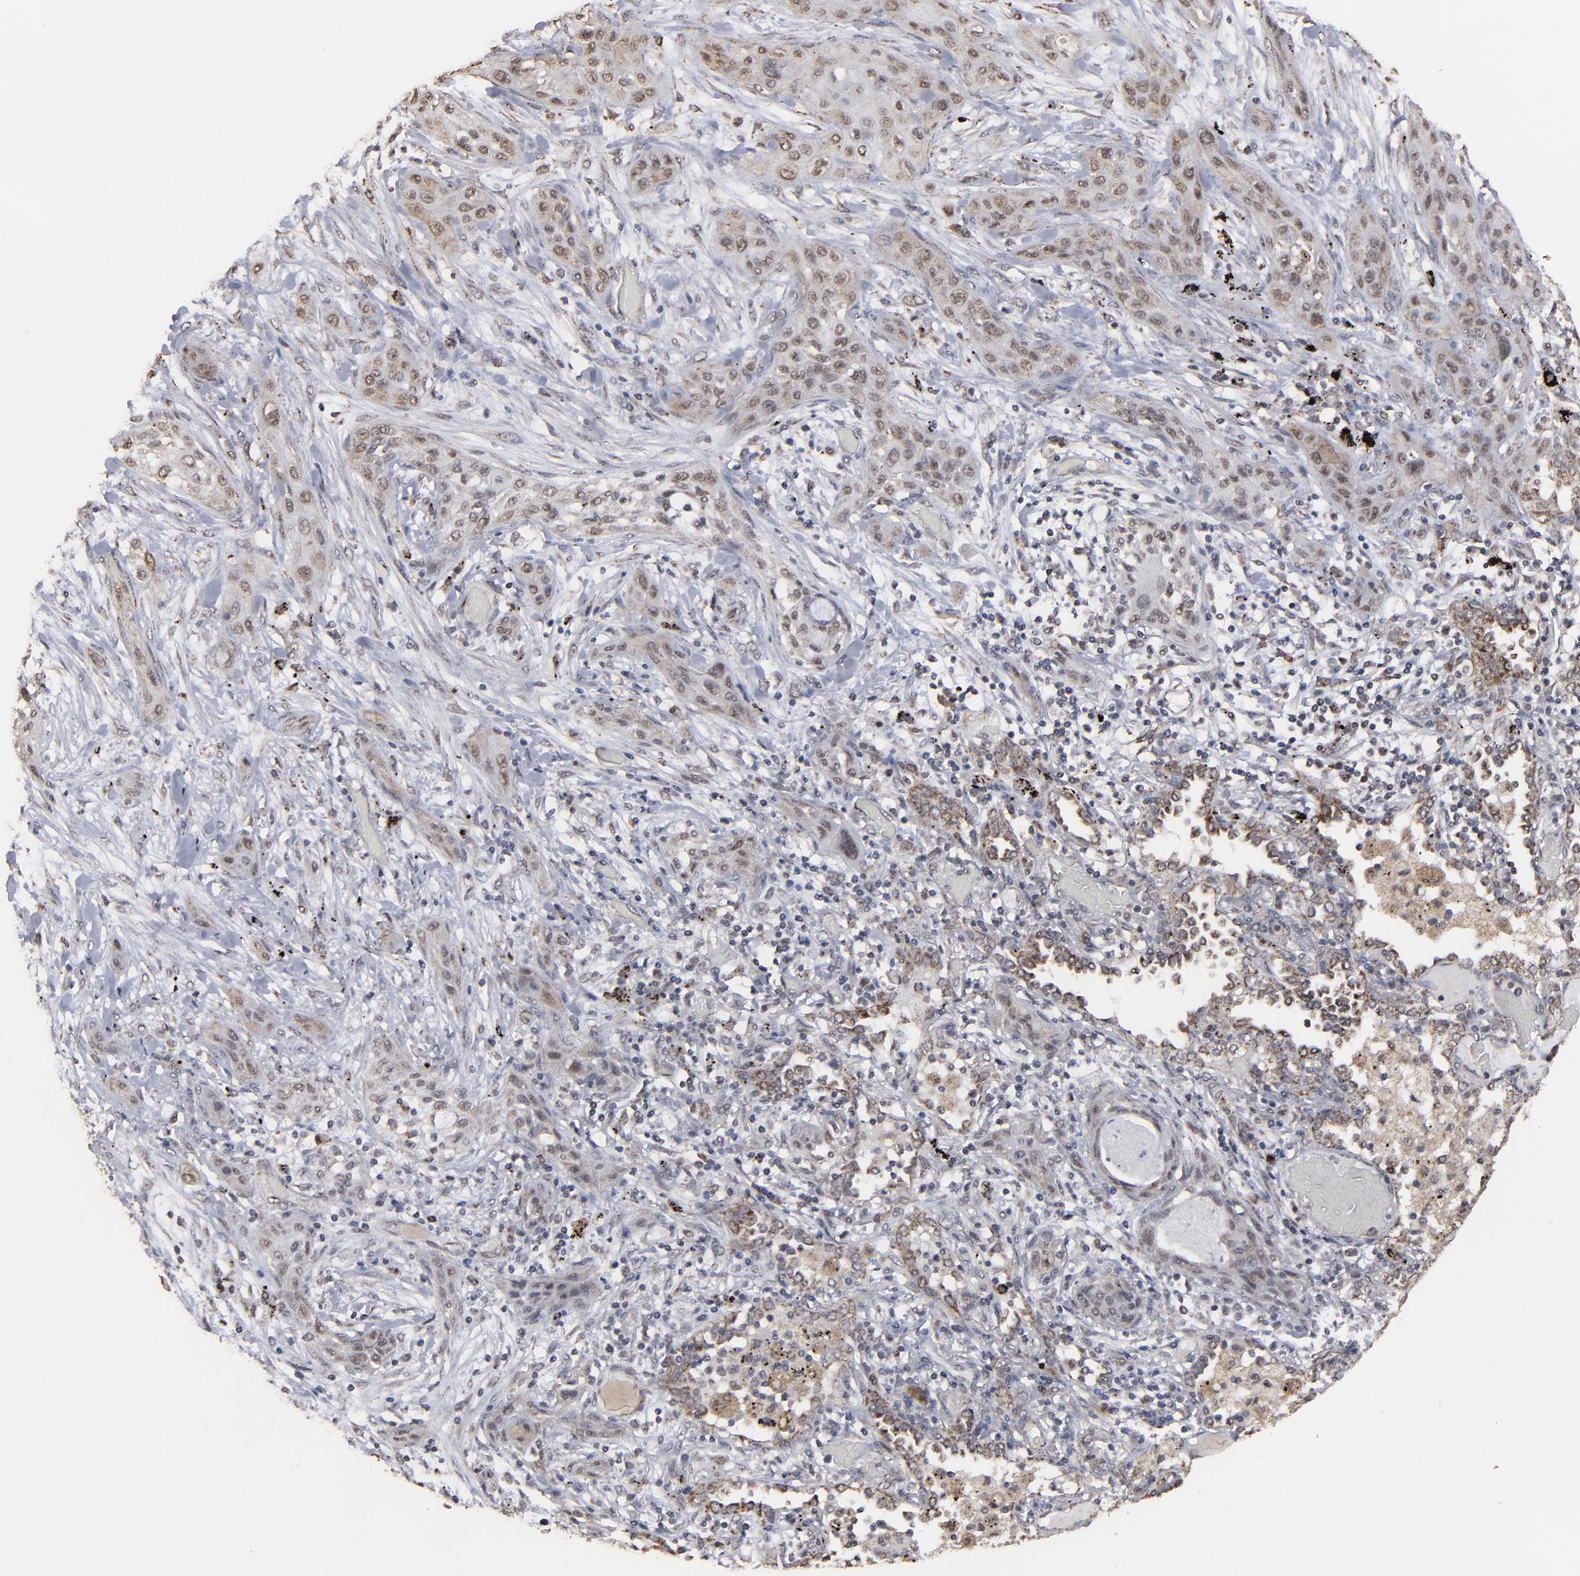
{"staining": {"intensity": "weak", "quantity": "25%-75%", "location": "cytoplasmic/membranous,nuclear"}, "tissue": "lung cancer", "cell_type": "Tumor cells", "image_type": "cancer", "snomed": [{"axis": "morphology", "description": "Squamous cell carcinoma, NOS"}, {"axis": "topography", "description": "Lung"}], "caption": "Human squamous cell carcinoma (lung) stained with a brown dye demonstrates weak cytoplasmic/membranous and nuclear positive positivity in about 25%-75% of tumor cells.", "gene": "BNIP3", "patient": {"sex": "female", "age": 47}}